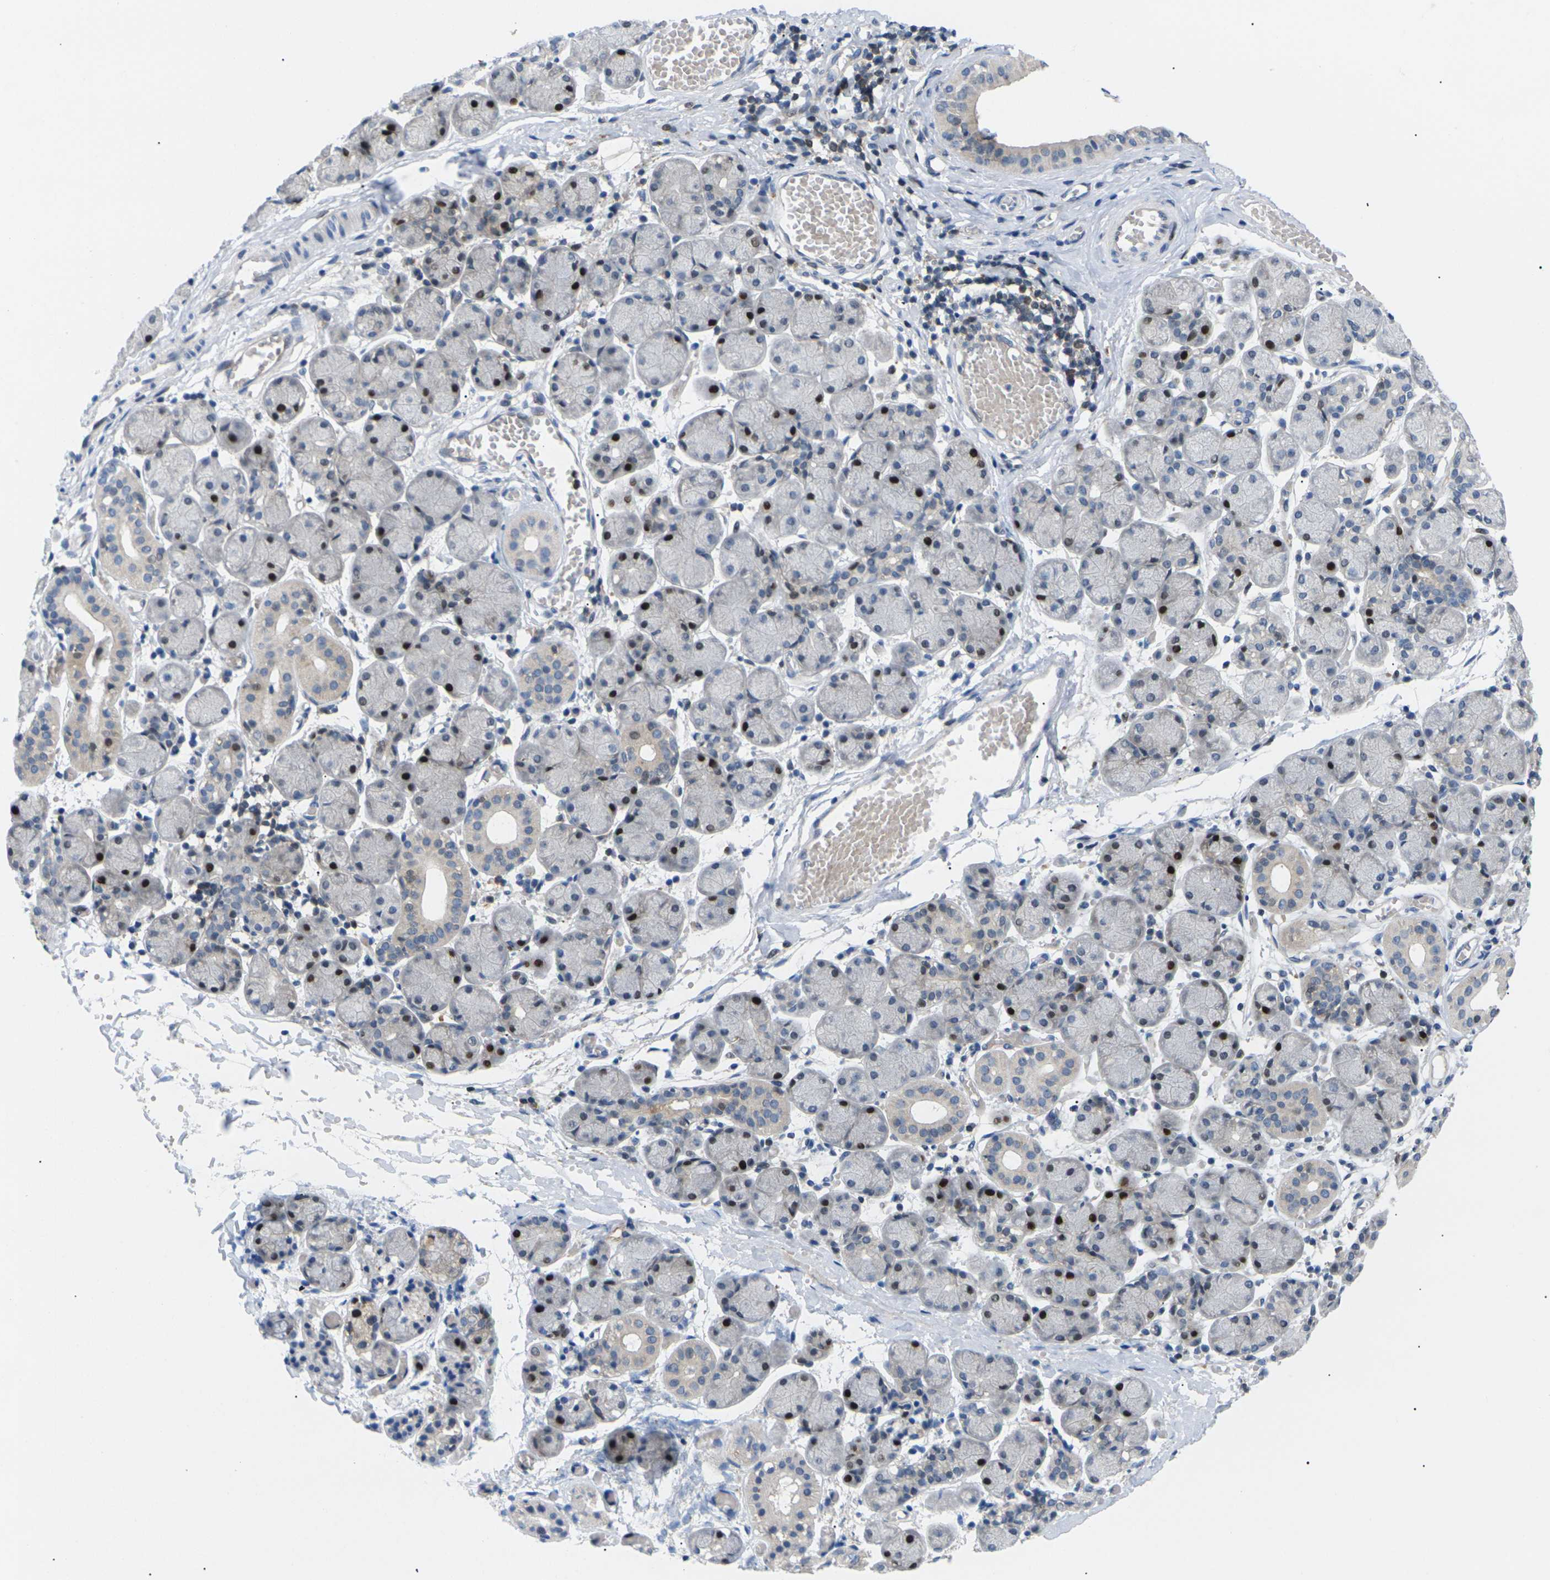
{"staining": {"intensity": "strong", "quantity": "25%-75%", "location": "nuclear"}, "tissue": "salivary gland", "cell_type": "Glandular cells", "image_type": "normal", "snomed": [{"axis": "morphology", "description": "Normal tissue, NOS"}, {"axis": "topography", "description": "Salivary gland"}], "caption": "Salivary gland stained with DAB IHC demonstrates high levels of strong nuclear positivity in about 25%-75% of glandular cells.", "gene": "RPS6KA3", "patient": {"sex": "female", "age": 24}}